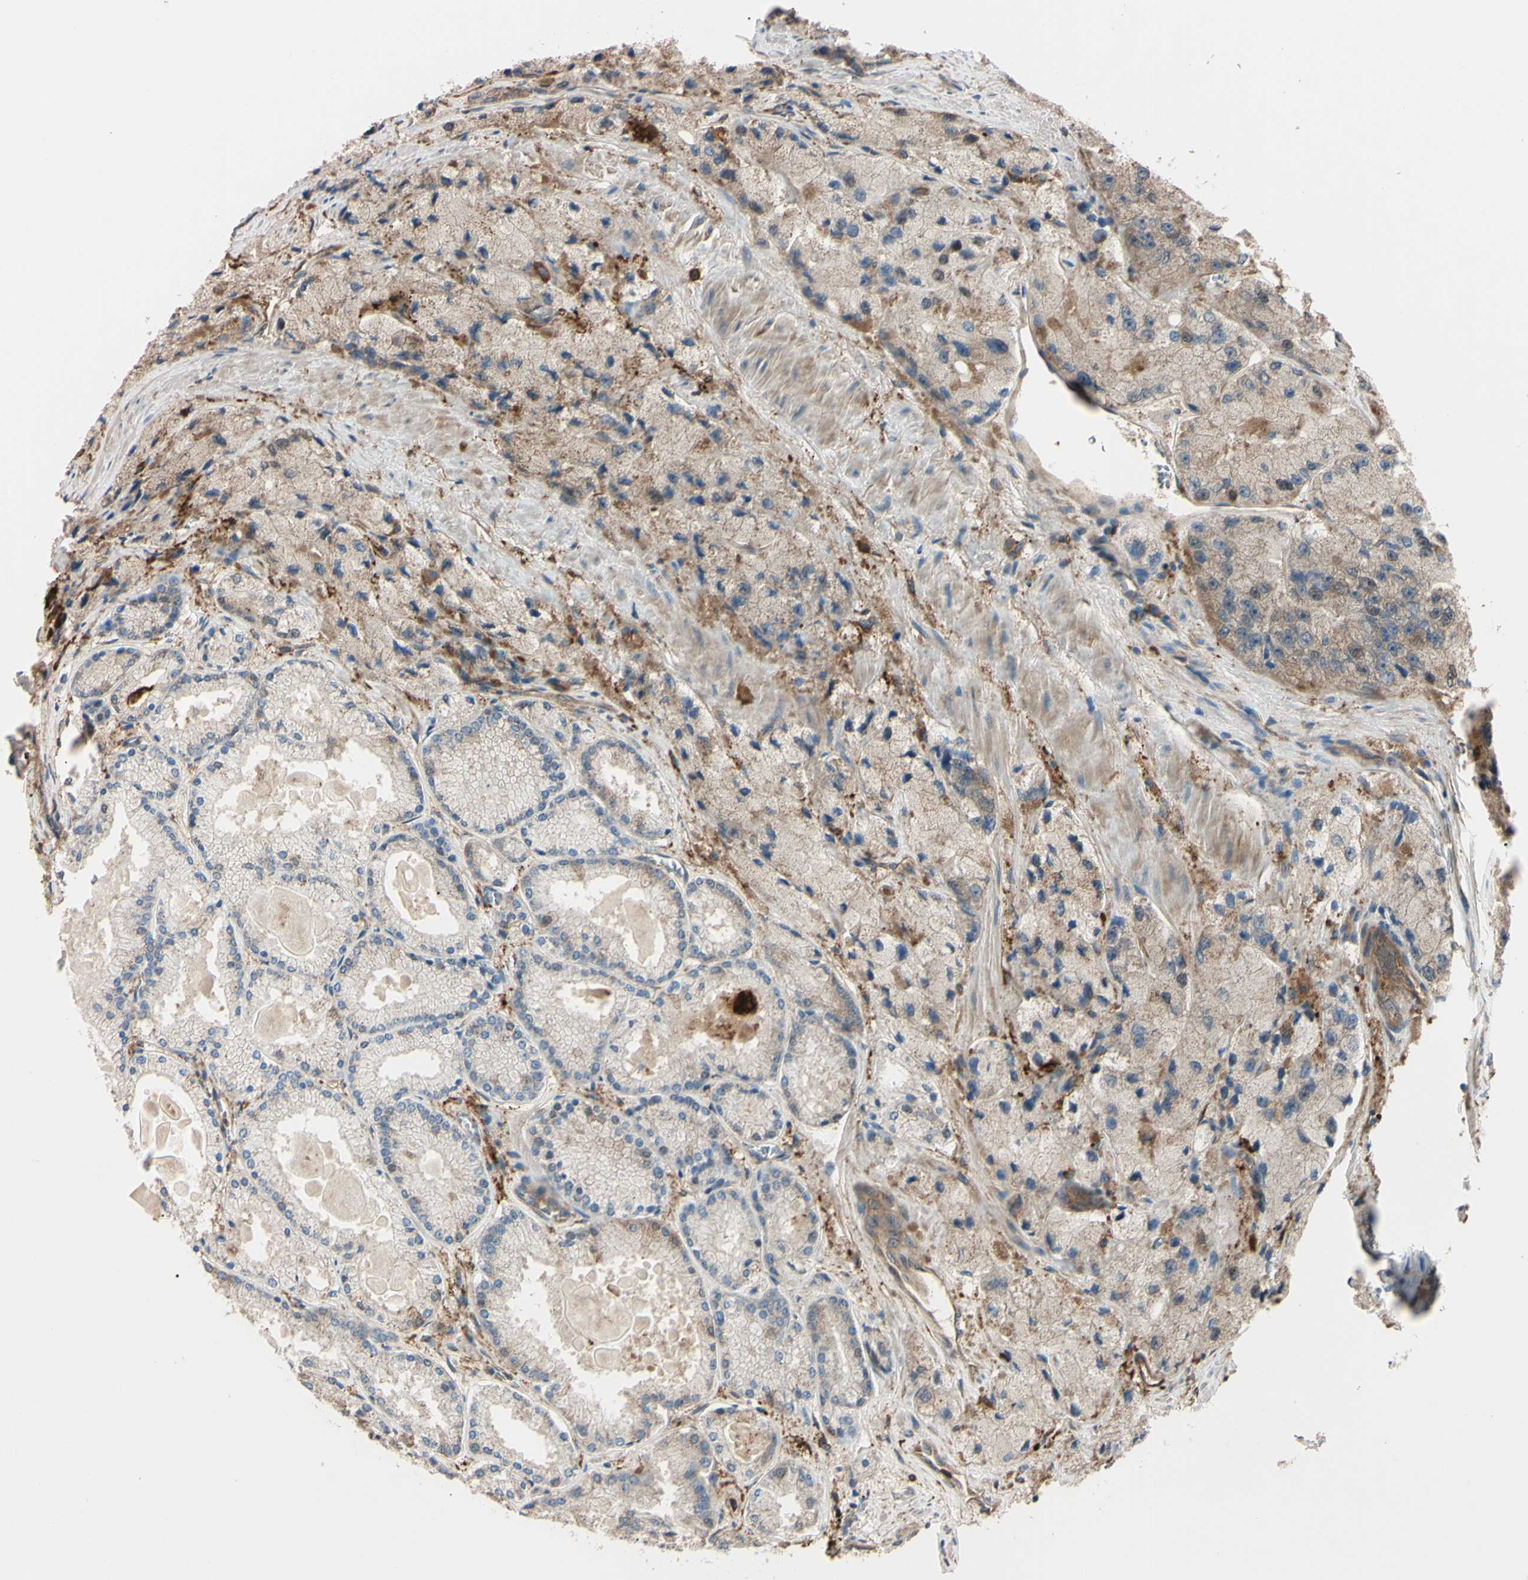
{"staining": {"intensity": "weak", "quantity": ">75%", "location": "cytoplasmic/membranous"}, "tissue": "prostate cancer", "cell_type": "Tumor cells", "image_type": "cancer", "snomed": [{"axis": "morphology", "description": "Adenocarcinoma, High grade"}, {"axis": "topography", "description": "Prostate"}], "caption": "Immunohistochemical staining of adenocarcinoma (high-grade) (prostate) demonstrates low levels of weak cytoplasmic/membranous positivity in about >75% of tumor cells. The protein is stained brown, and the nuclei are stained in blue (DAB IHC with brightfield microscopy, high magnification).", "gene": "PTPN12", "patient": {"sex": "male", "age": 58}}